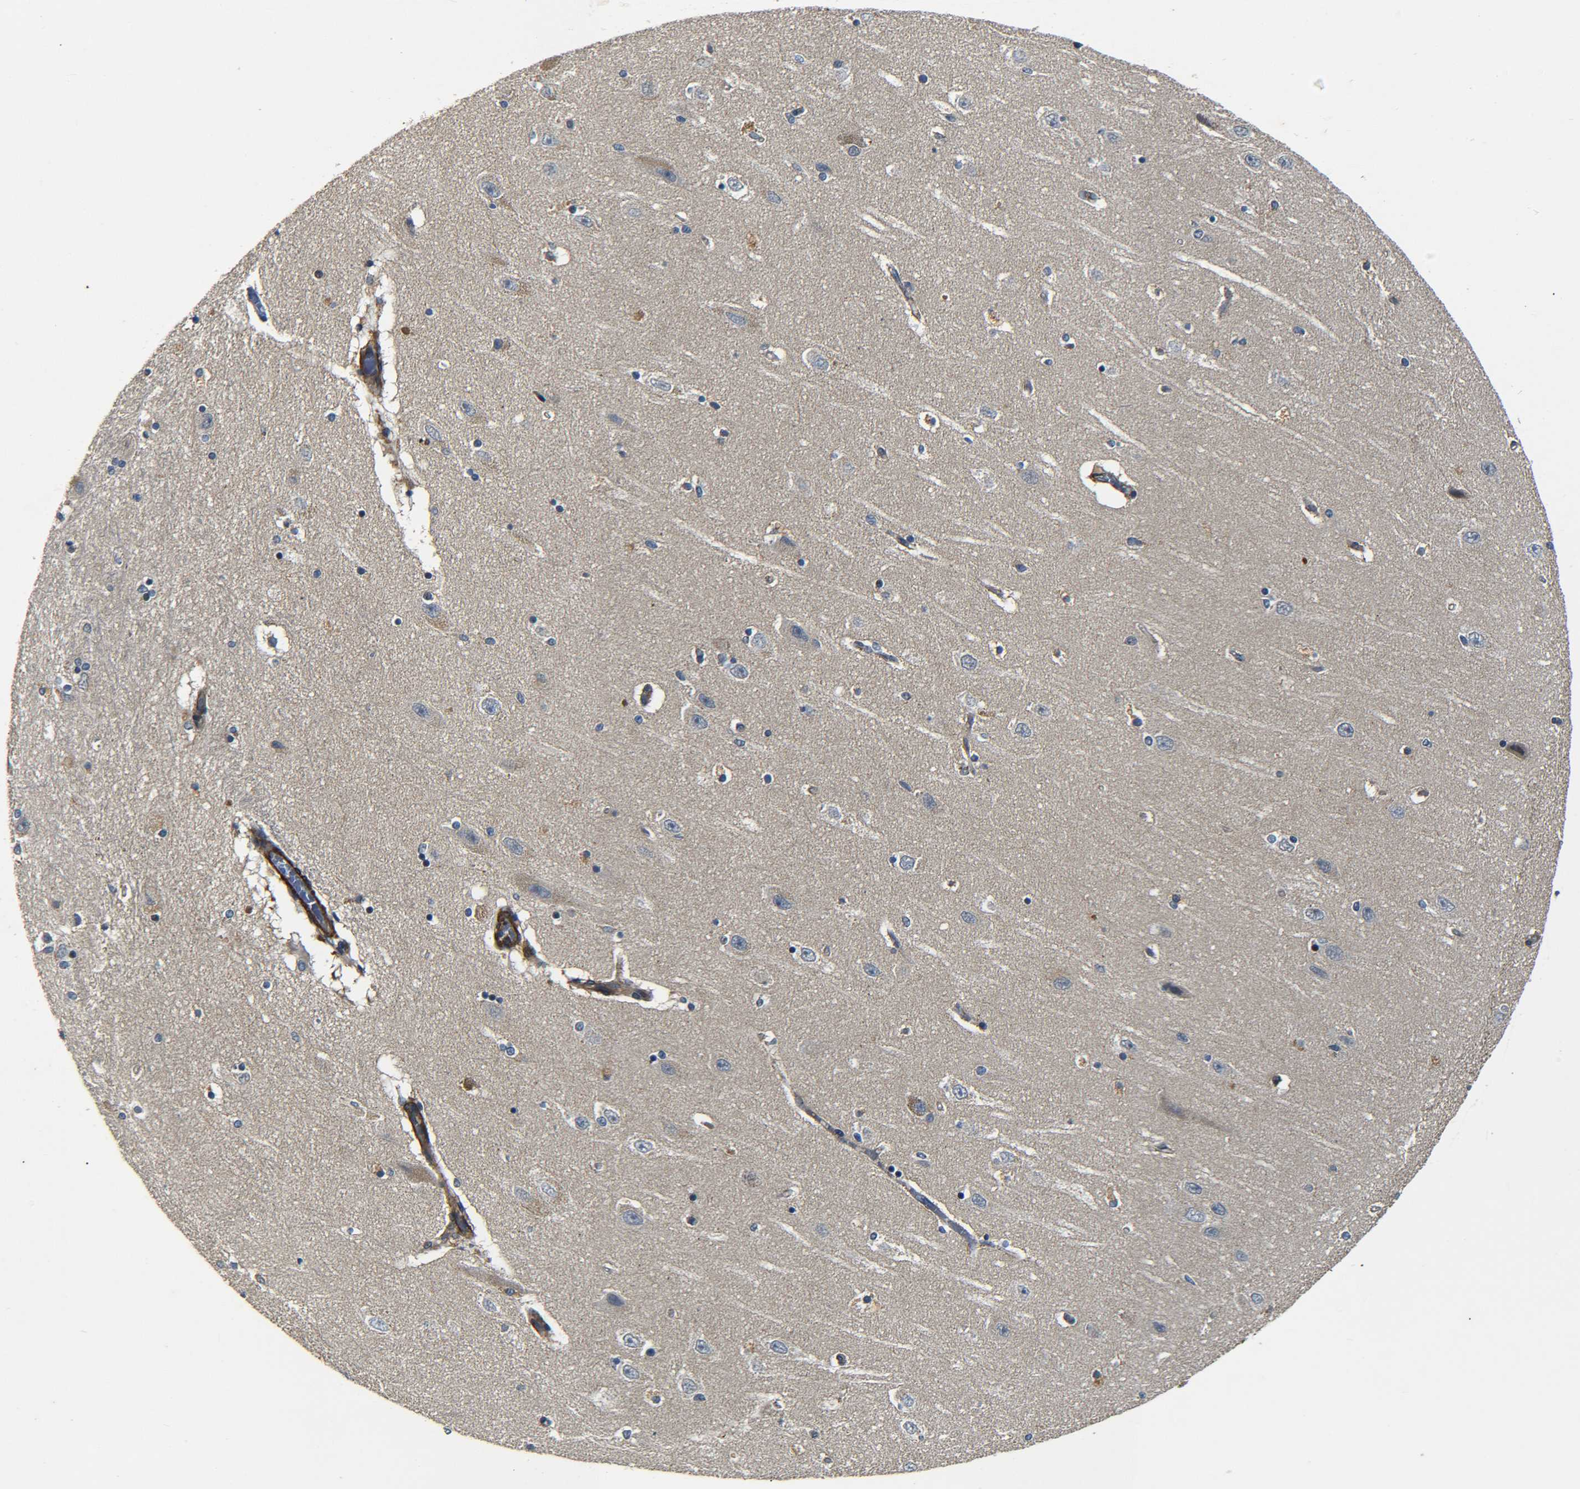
{"staining": {"intensity": "moderate", "quantity": "<25%", "location": "cytoplasmic/membranous"}, "tissue": "hippocampus", "cell_type": "Glial cells", "image_type": "normal", "snomed": [{"axis": "morphology", "description": "Normal tissue, NOS"}, {"axis": "topography", "description": "Hippocampus"}], "caption": "This photomicrograph exhibits immunohistochemistry staining of benign human hippocampus, with low moderate cytoplasmic/membranous expression in approximately <25% of glial cells.", "gene": "MEIS1", "patient": {"sex": "female", "age": 54}}